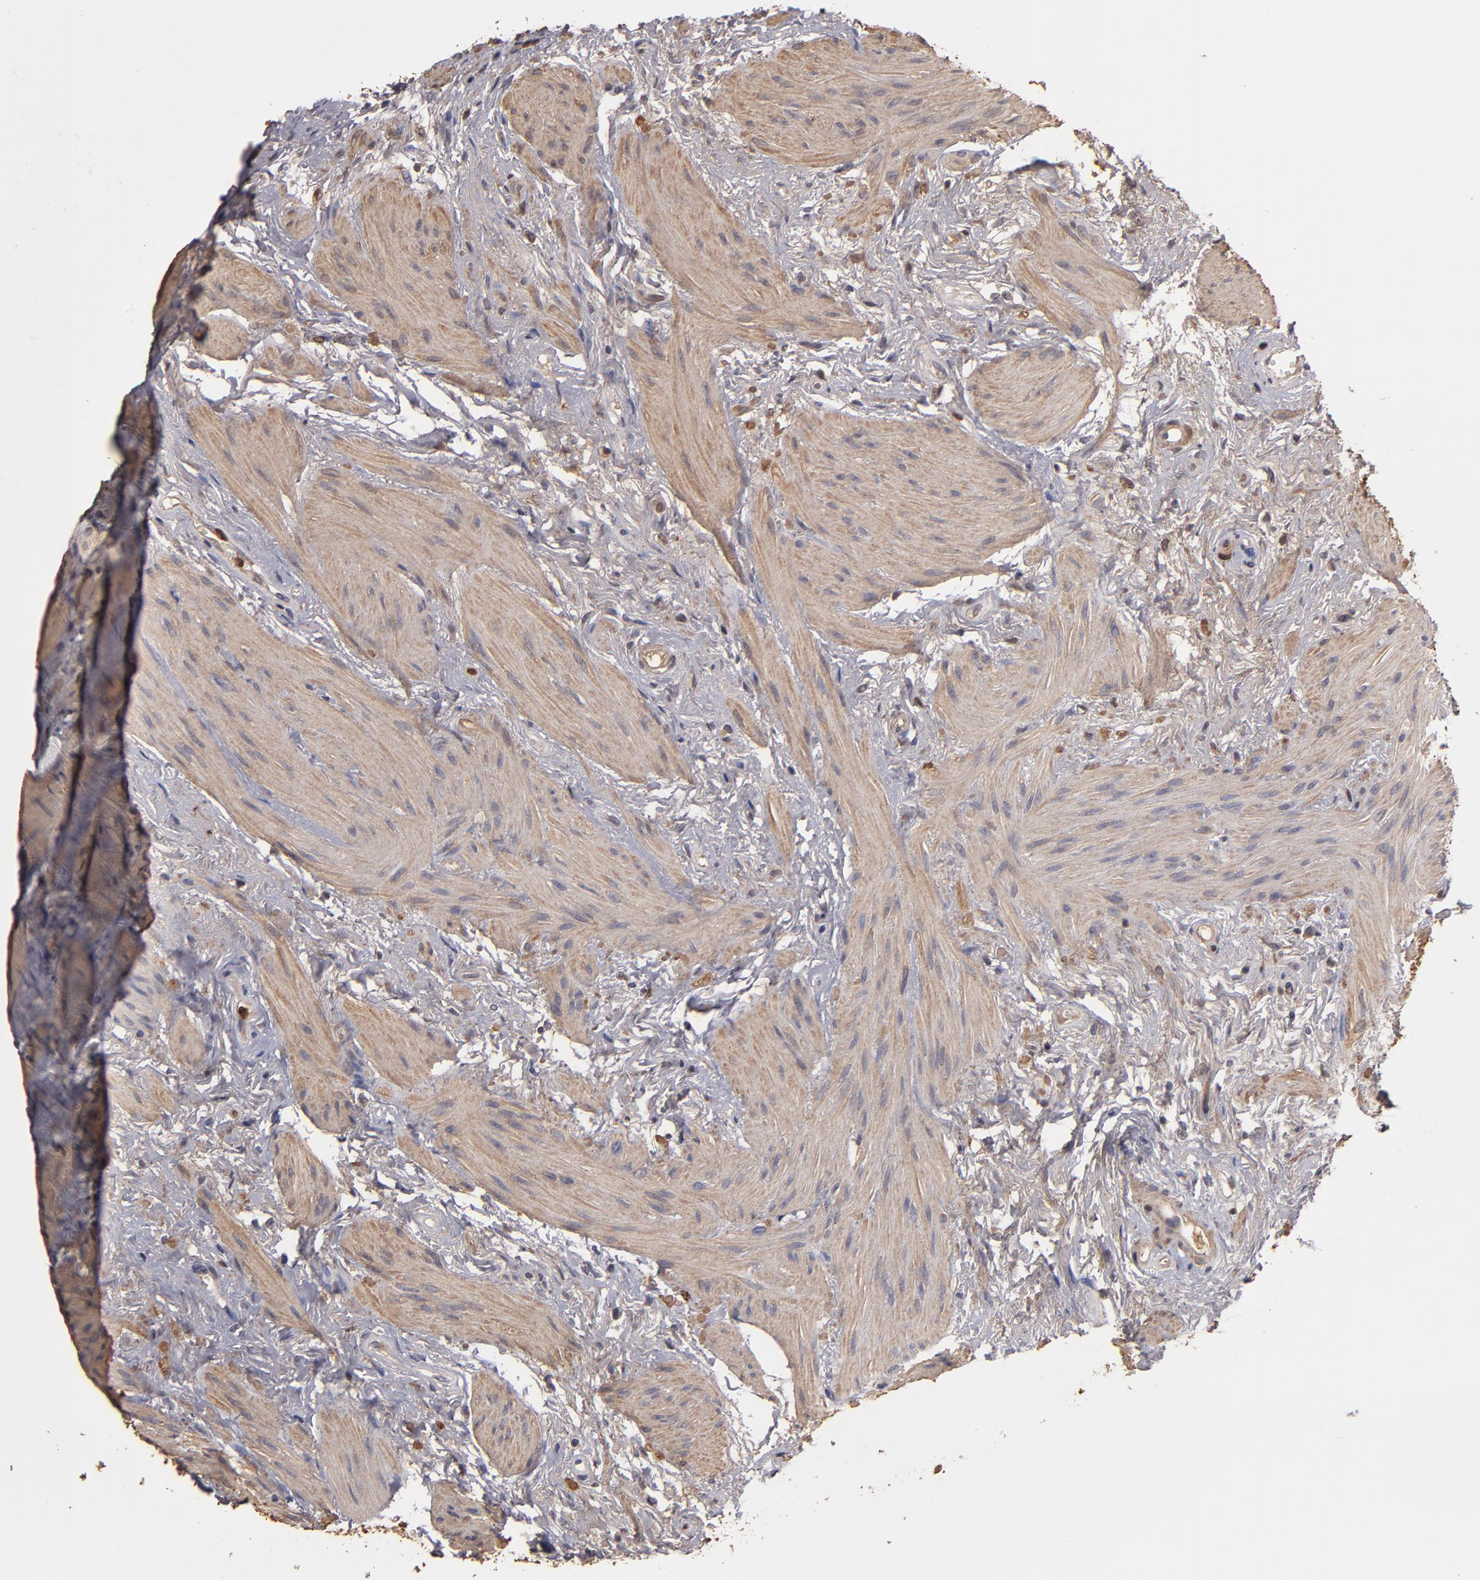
{"staining": {"intensity": "moderate", "quantity": ">75%", "location": "cytoplasmic/membranous"}, "tissue": "urinary bladder", "cell_type": "Urothelial cells", "image_type": "normal", "snomed": [{"axis": "morphology", "description": "Normal tissue, NOS"}, {"axis": "topography", "description": "Urinary bladder"}], "caption": "Normal urinary bladder demonstrates moderate cytoplasmic/membranous staining in approximately >75% of urothelial cells, visualized by immunohistochemistry.", "gene": "SERPINA7", "patient": {"sex": "female", "age": 55}}